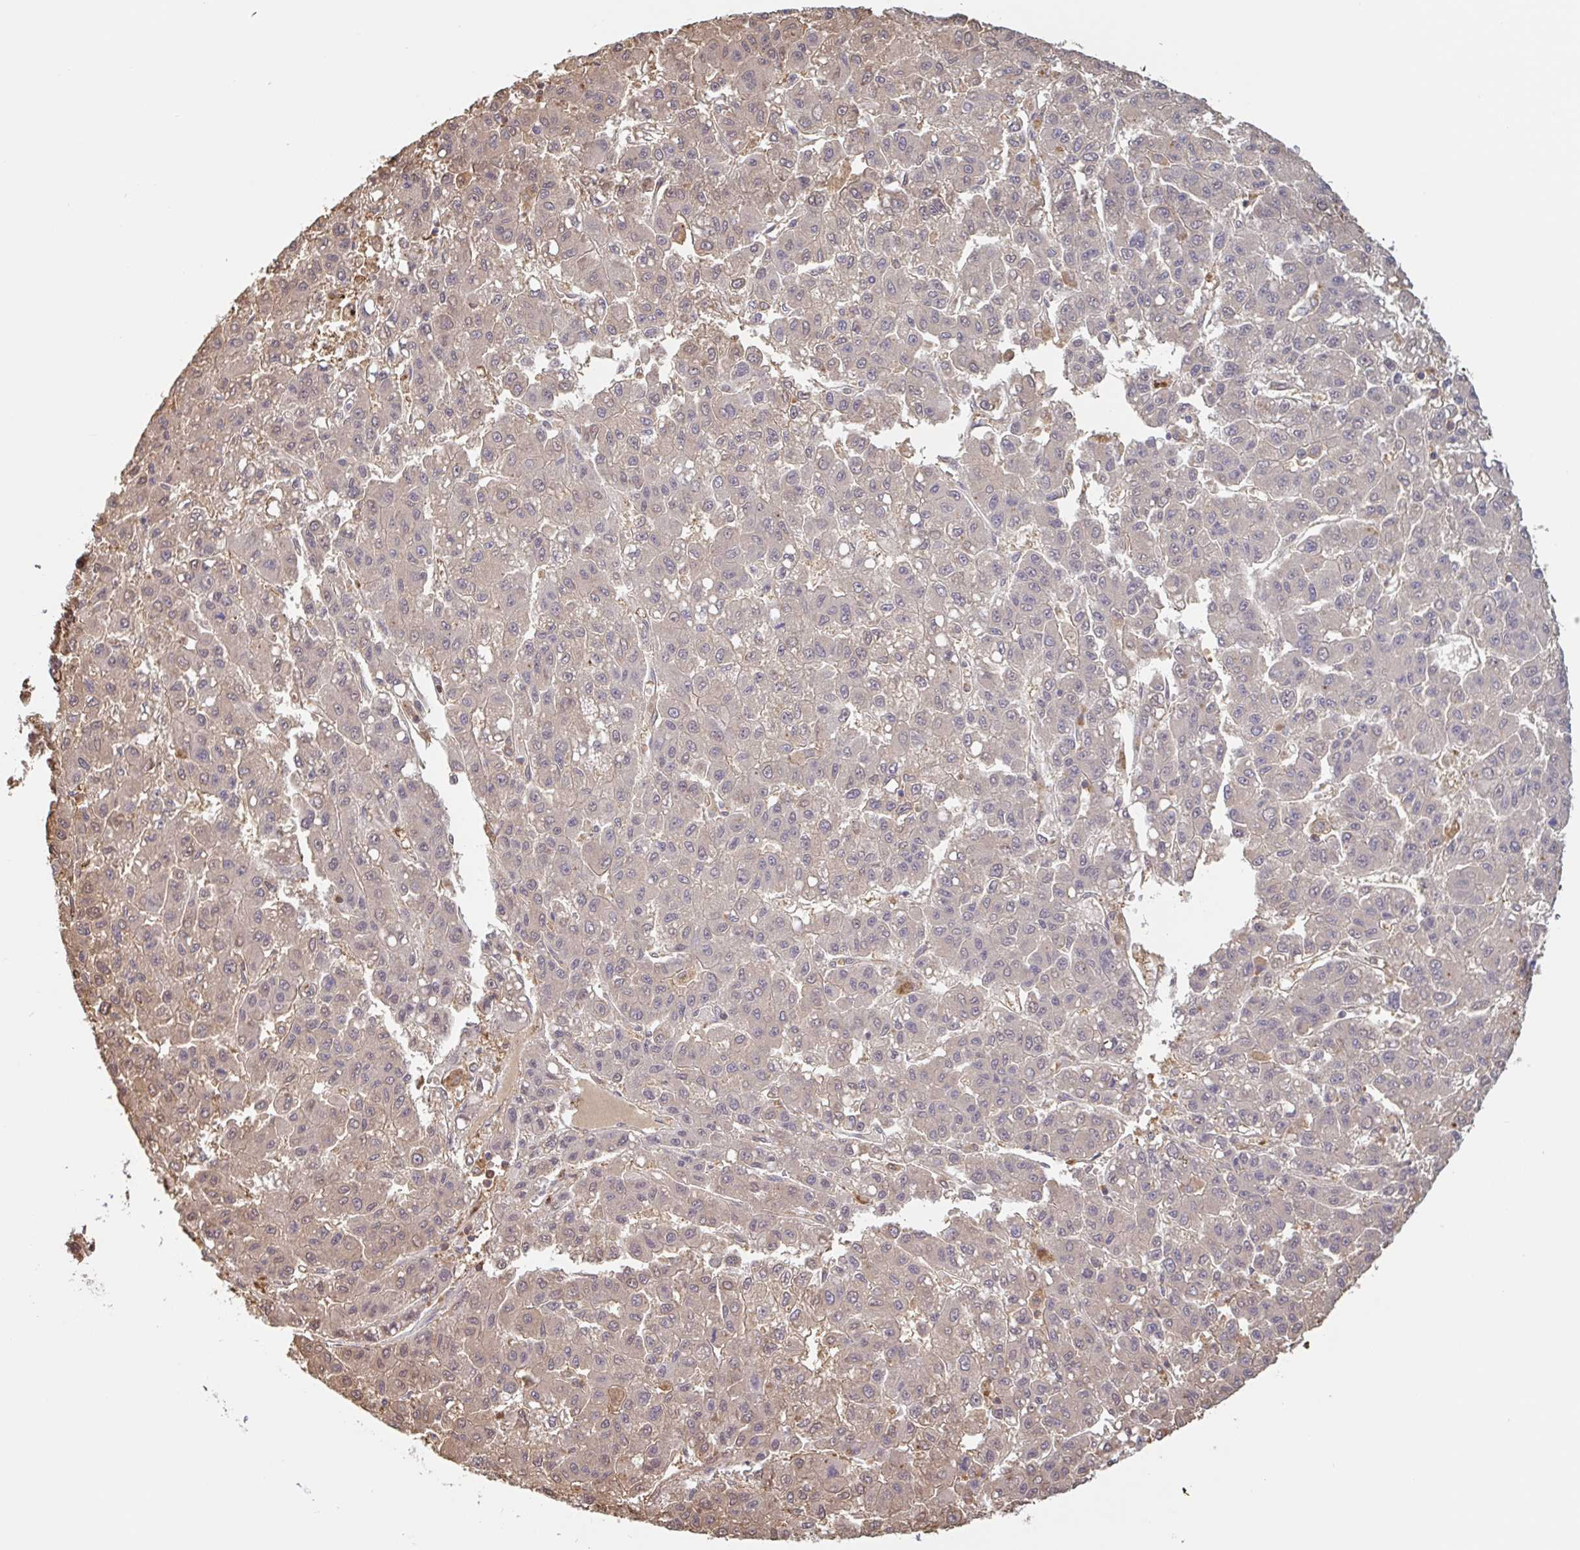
{"staining": {"intensity": "negative", "quantity": "none", "location": "none"}, "tissue": "liver cancer", "cell_type": "Tumor cells", "image_type": "cancer", "snomed": [{"axis": "morphology", "description": "Carcinoma, Hepatocellular, NOS"}, {"axis": "topography", "description": "Liver"}], "caption": "The photomicrograph shows no significant staining in tumor cells of liver hepatocellular carcinoma. Nuclei are stained in blue.", "gene": "OTOP2", "patient": {"sex": "male", "age": 70}}